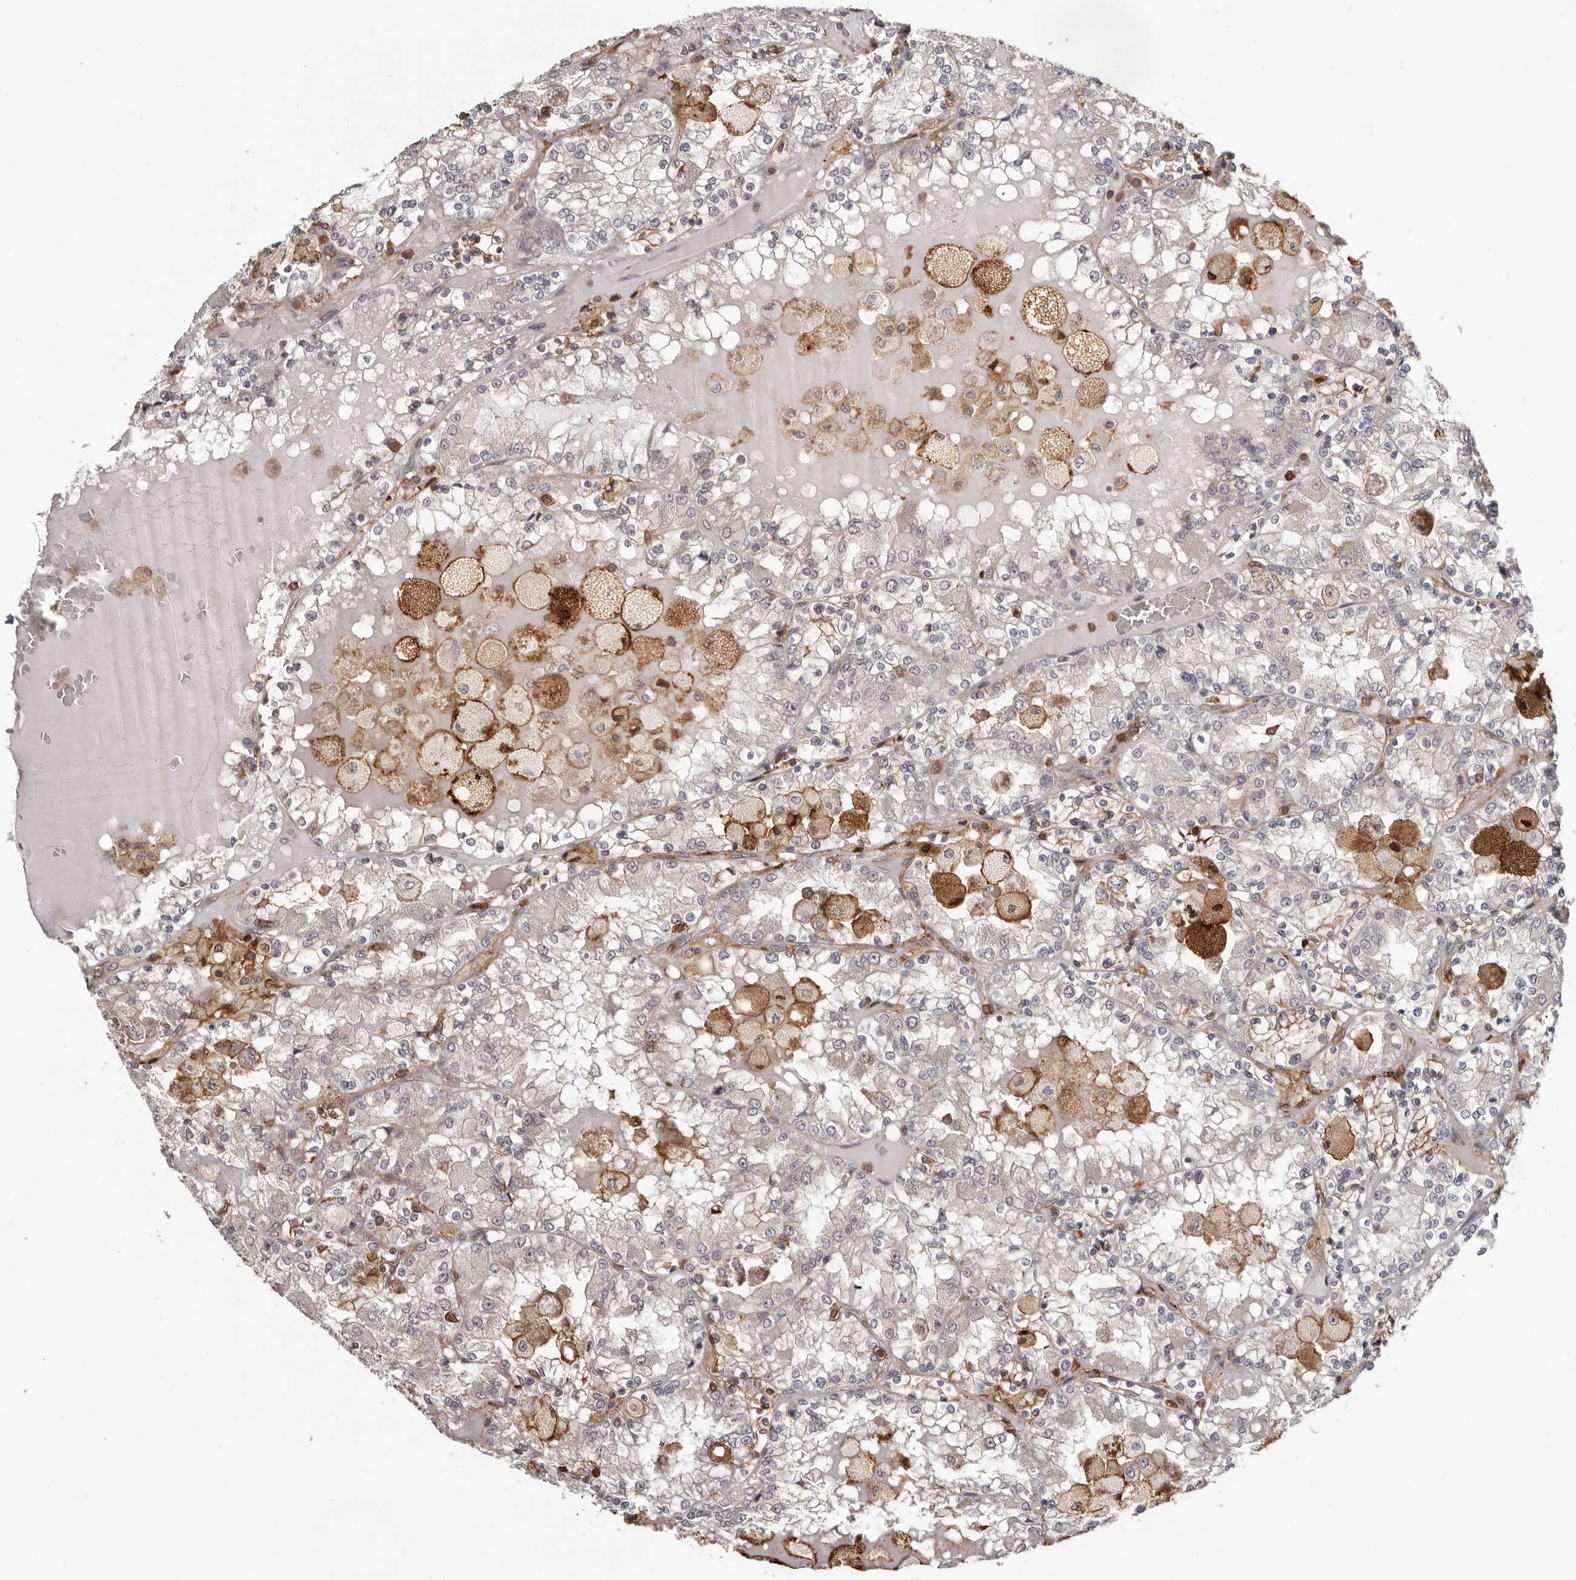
{"staining": {"intensity": "negative", "quantity": "none", "location": "none"}, "tissue": "renal cancer", "cell_type": "Tumor cells", "image_type": "cancer", "snomed": [{"axis": "morphology", "description": "Adenocarcinoma, NOS"}, {"axis": "topography", "description": "Kidney"}], "caption": "Protein analysis of adenocarcinoma (renal) displays no significant staining in tumor cells.", "gene": "PRR12", "patient": {"sex": "female", "age": 56}}